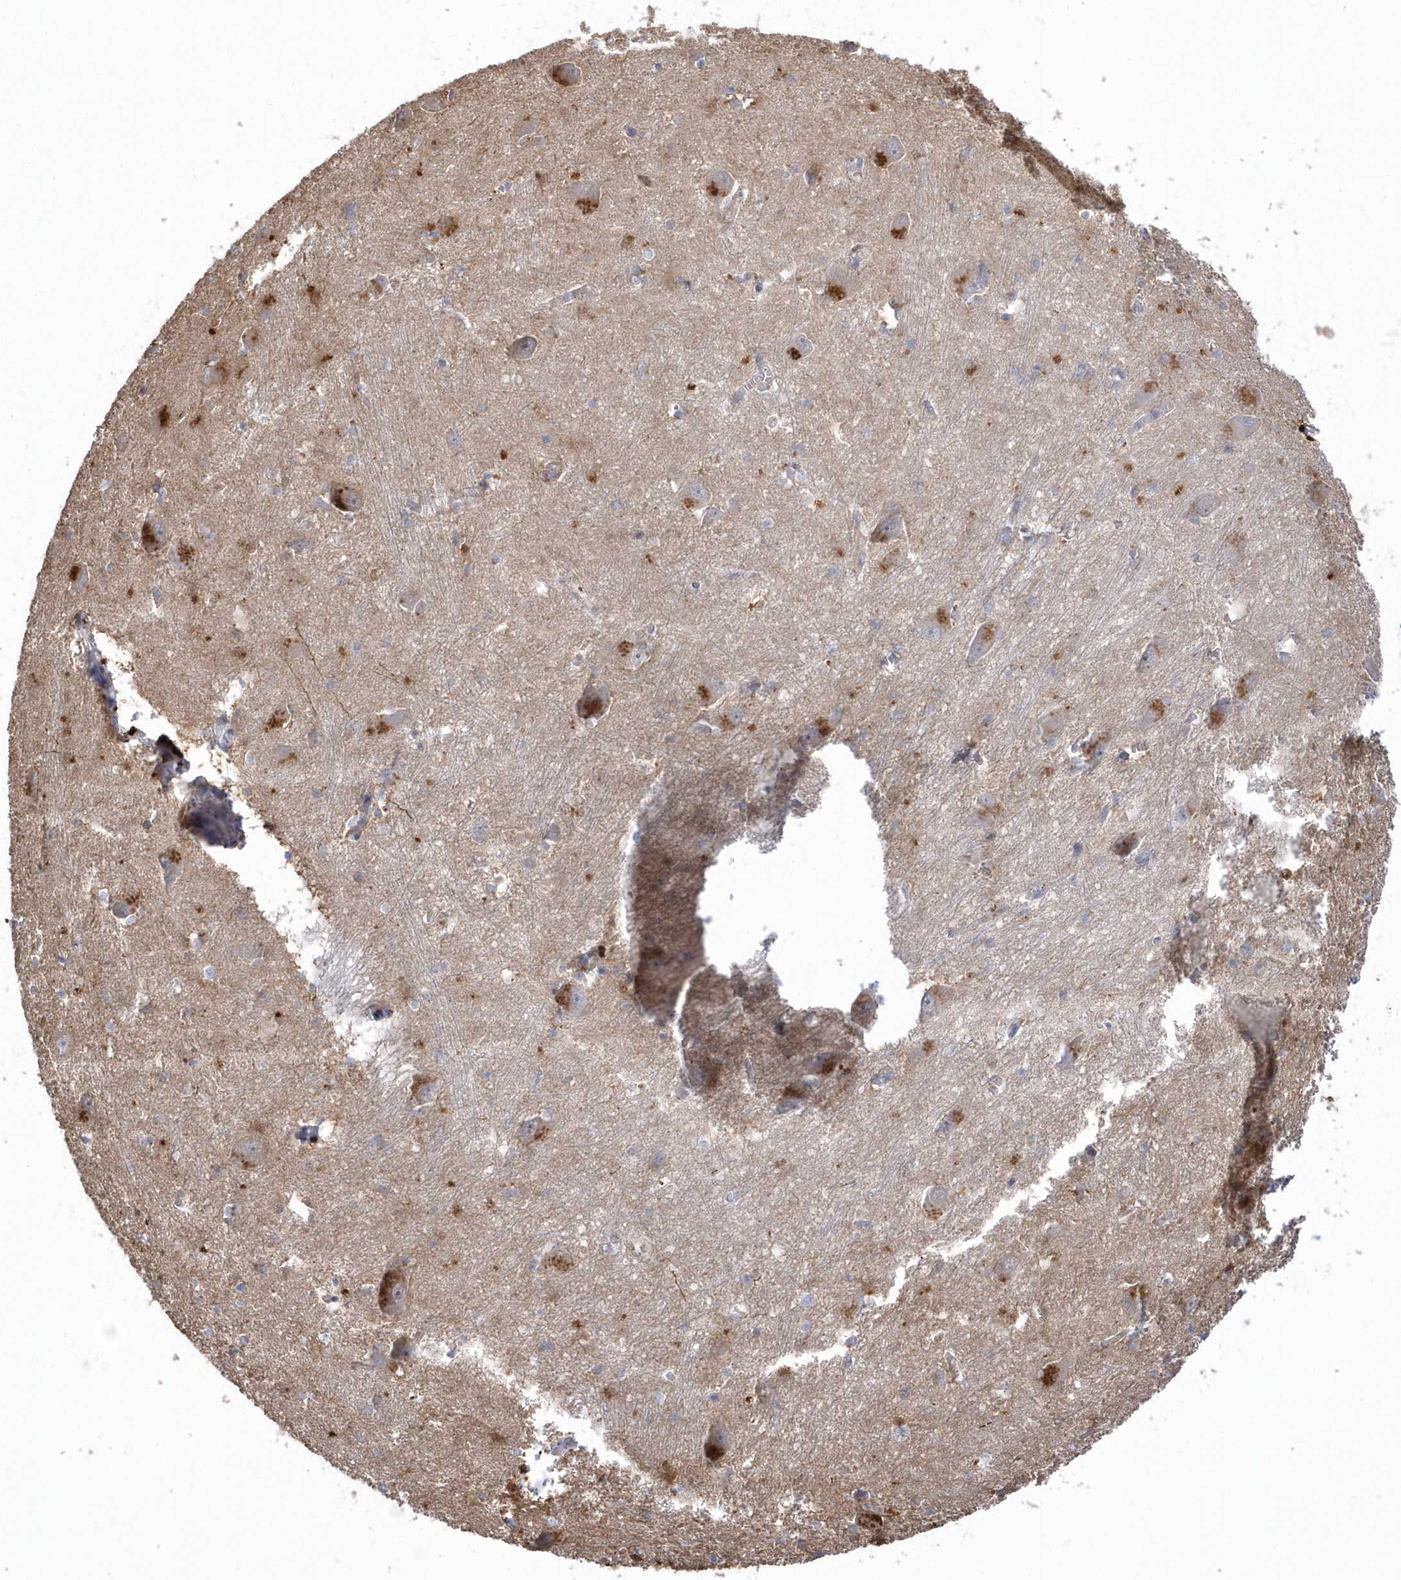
{"staining": {"intensity": "strong", "quantity": "<25%", "location": "cytoplasmic/membranous"}, "tissue": "caudate", "cell_type": "Glial cells", "image_type": "normal", "snomed": [{"axis": "morphology", "description": "Normal tissue, NOS"}, {"axis": "topography", "description": "Lateral ventricle wall"}], "caption": "High-magnification brightfield microscopy of benign caudate stained with DAB (brown) and counterstained with hematoxylin (blue). glial cells exhibit strong cytoplasmic/membranous positivity is appreciated in about<25% of cells.", "gene": "GTPBP6", "patient": {"sex": "male", "age": 37}}